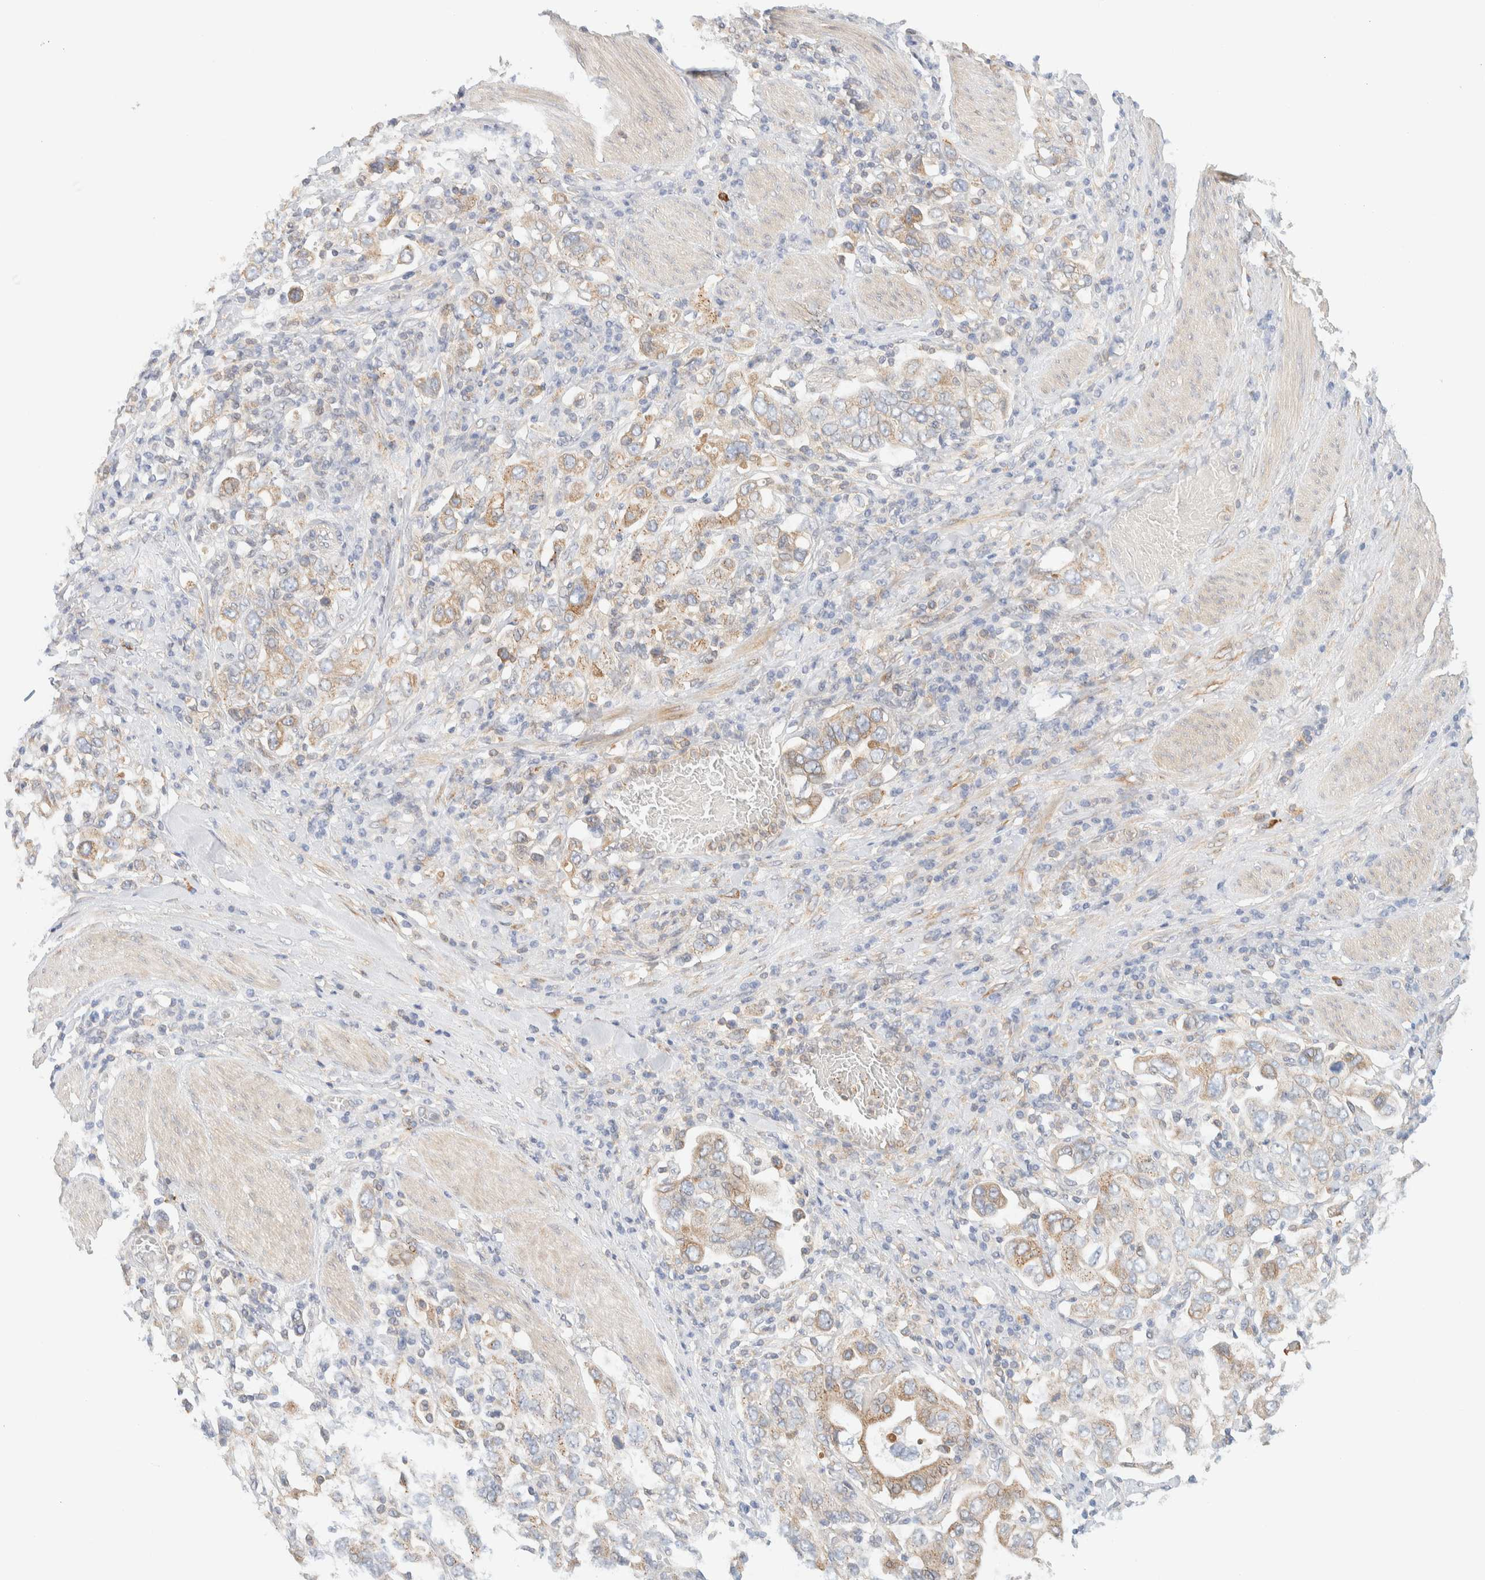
{"staining": {"intensity": "weak", "quantity": ">75%", "location": "cytoplasmic/membranous"}, "tissue": "stomach cancer", "cell_type": "Tumor cells", "image_type": "cancer", "snomed": [{"axis": "morphology", "description": "Adenocarcinoma, NOS"}, {"axis": "topography", "description": "Stomach, upper"}], "caption": "Stomach cancer stained with a protein marker reveals weak staining in tumor cells.", "gene": "NT5C", "patient": {"sex": "male", "age": 62}}